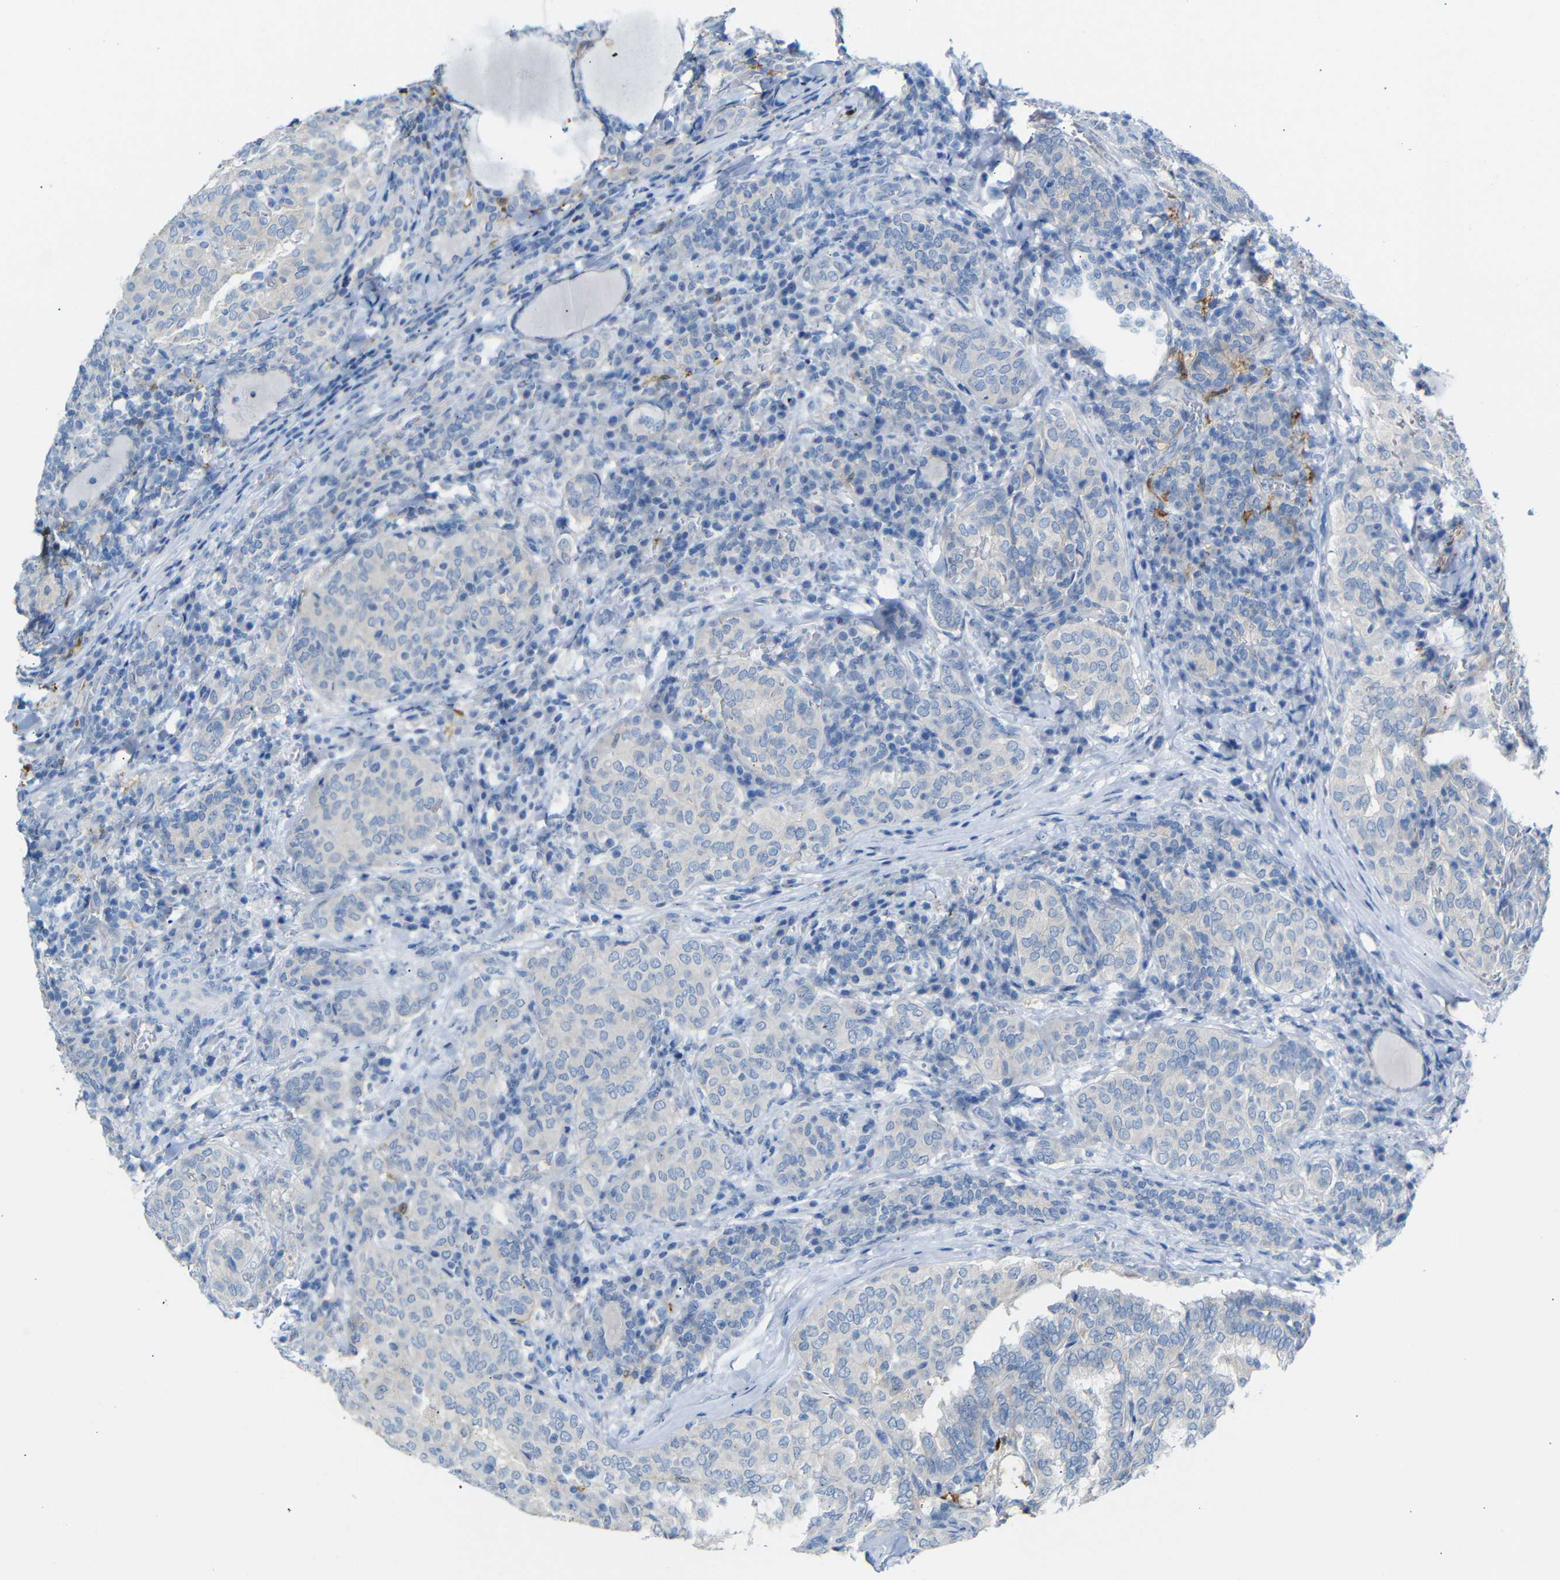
{"staining": {"intensity": "negative", "quantity": "none", "location": "none"}, "tissue": "thyroid cancer", "cell_type": "Tumor cells", "image_type": "cancer", "snomed": [{"axis": "morphology", "description": "Papillary adenocarcinoma, NOS"}, {"axis": "topography", "description": "Thyroid gland"}], "caption": "This is an immunohistochemistry histopathology image of human thyroid cancer (papillary adenocarcinoma). There is no staining in tumor cells.", "gene": "C1orf210", "patient": {"sex": "female", "age": 30}}